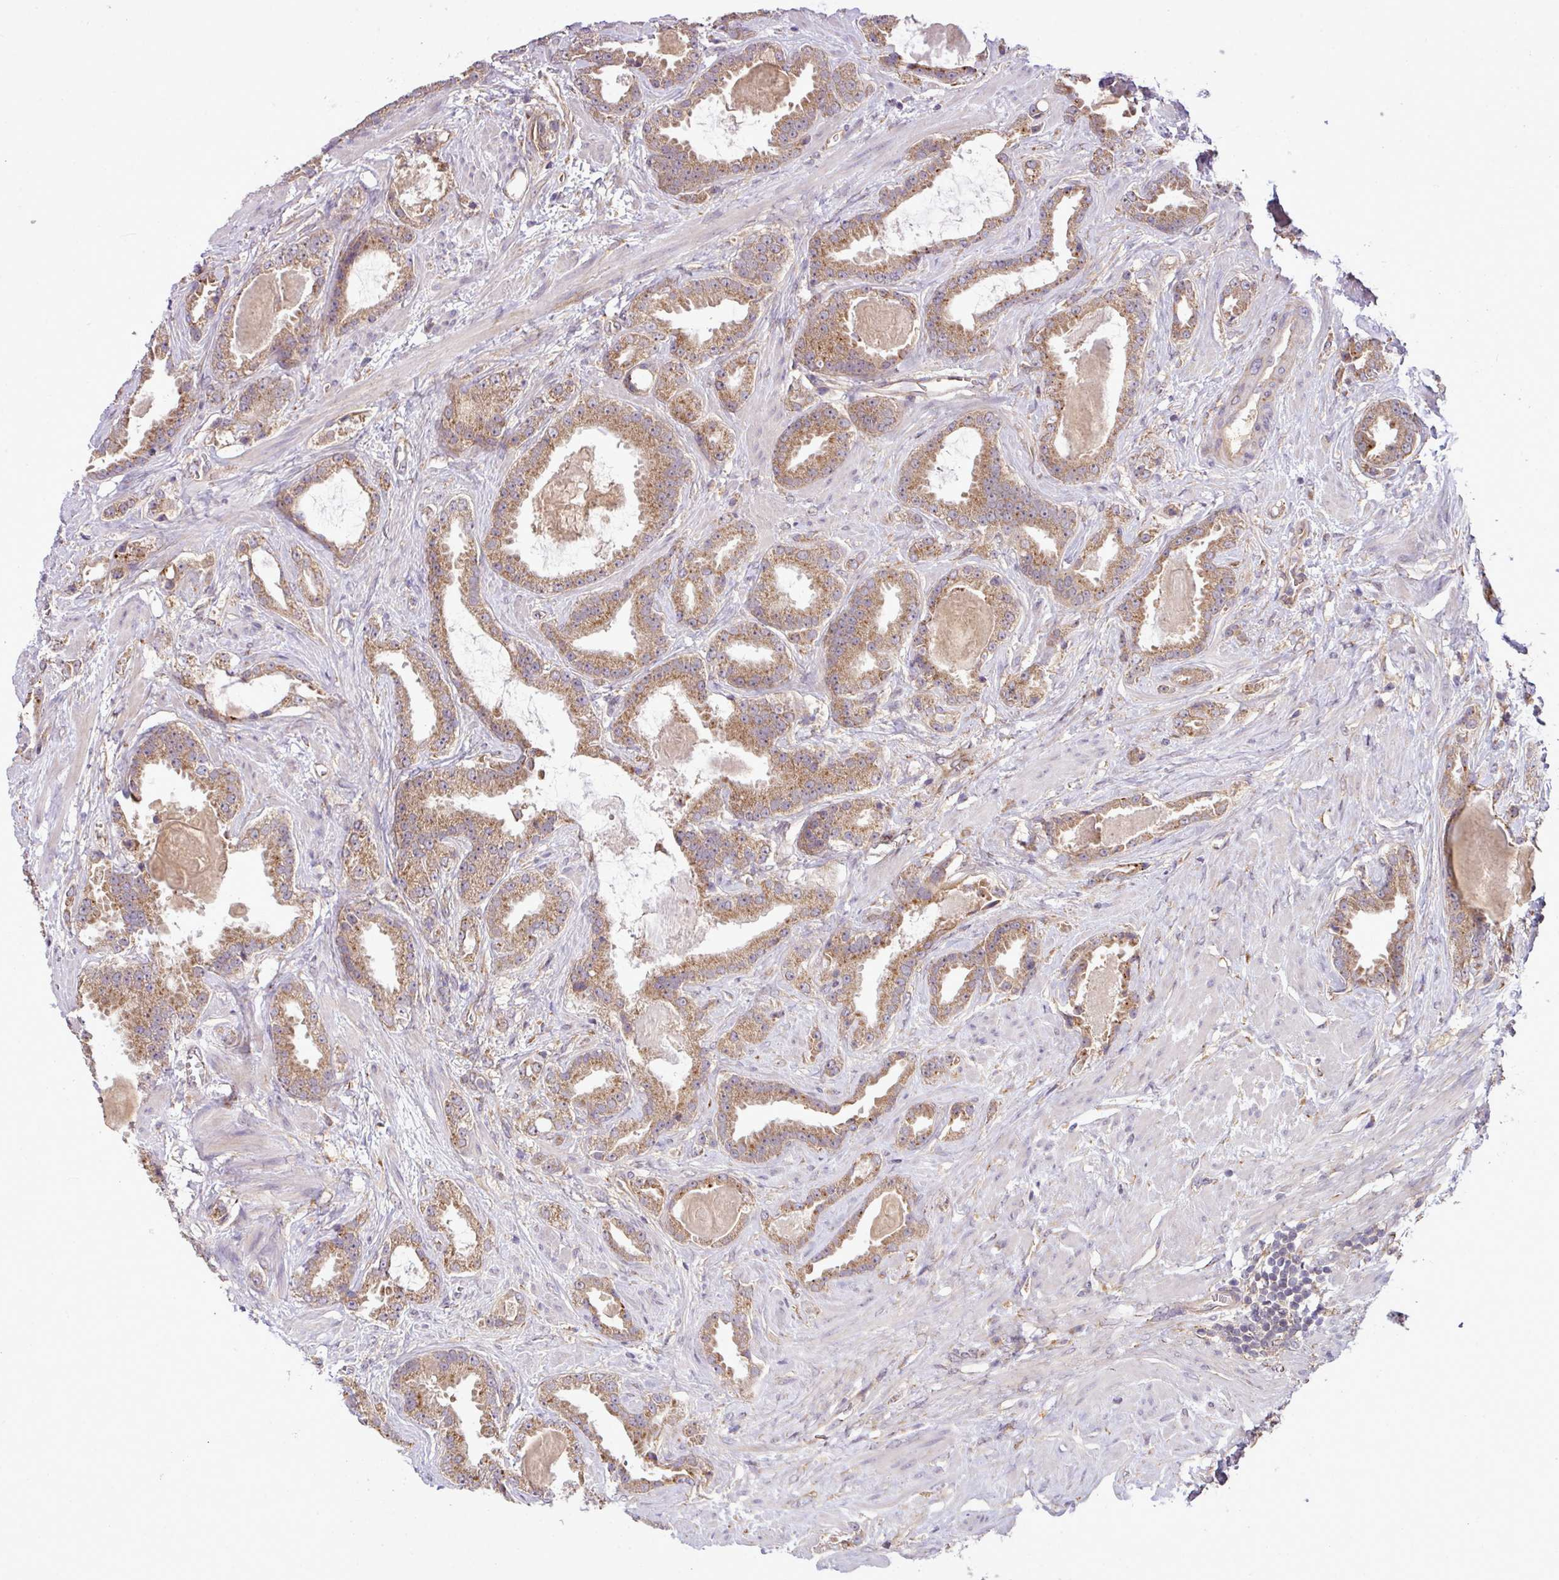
{"staining": {"intensity": "moderate", "quantity": ">75%", "location": "cytoplasmic/membranous"}, "tissue": "prostate cancer", "cell_type": "Tumor cells", "image_type": "cancer", "snomed": [{"axis": "morphology", "description": "Adenocarcinoma, Low grade"}, {"axis": "topography", "description": "Prostate"}], "caption": "About >75% of tumor cells in human prostate low-grade adenocarcinoma reveal moderate cytoplasmic/membranous protein expression as visualized by brown immunohistochemical staining.", "gene": "XIAP", "patient": {"sex": "male", "age": 62}}